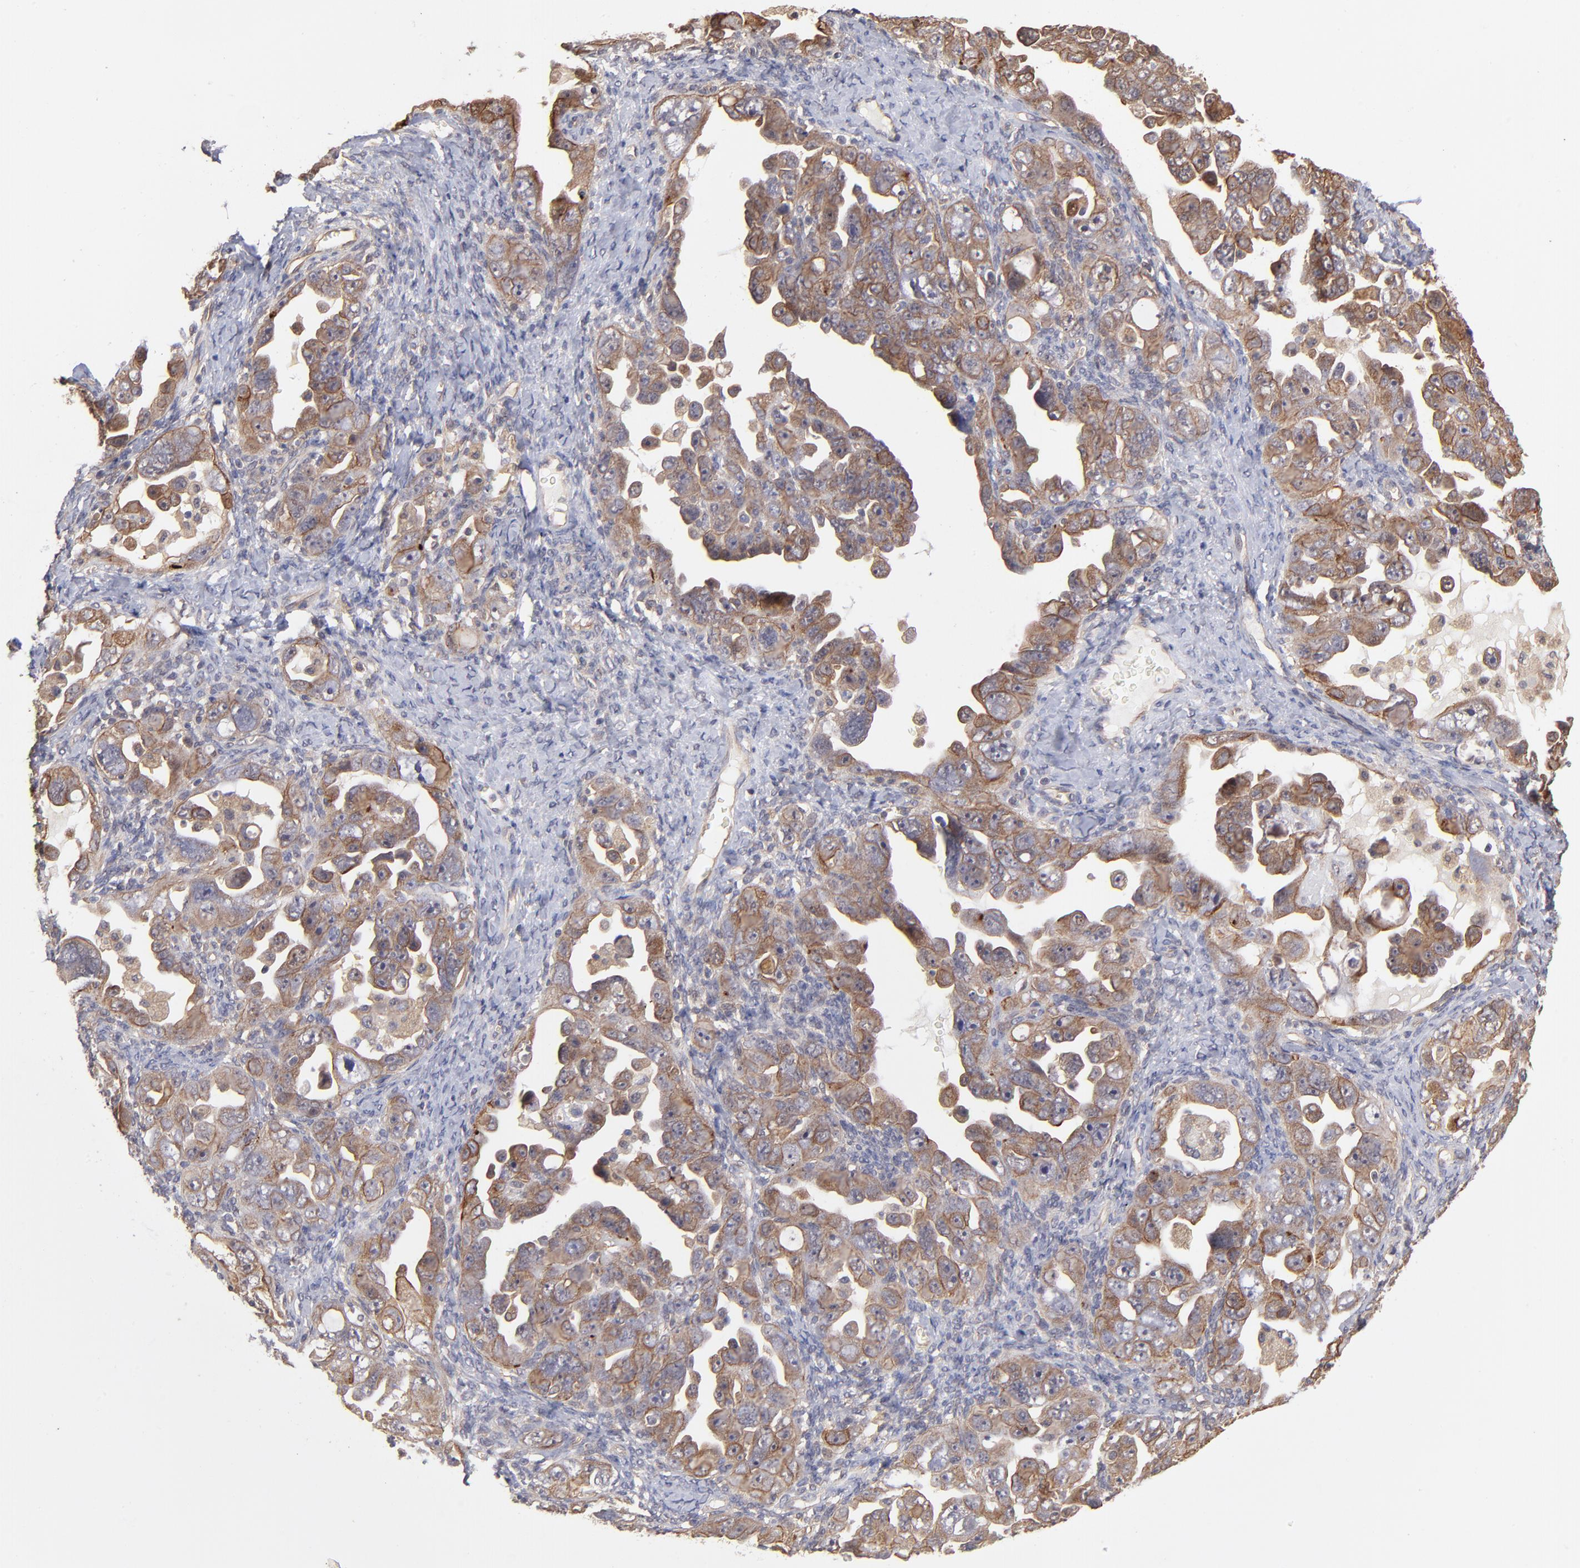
{"staining": {"intensity": "moderate", "quantity": ">75%", "location": "cytoplasmic/membranous"}, "tissue": "ovarian cancer", "cell_type": "Tumor cells", "image_type": "cancer", "snomed": [{"axis": "morphology", "description": "Cystadenocarcinoma, serous, NOS"}, {"axis": "topography", "description": "Ovary"}], "caption": "A high-resolution micrograph shows IHC staining of serous cystadenocarcinoma (ovarian), which reveals moderate cytoplasmic/membranous staining in about >75% of tumor cells. (brown staining indicates protein expression, while blue staining denotes nuclei).", "gene": "STAP2", "patient": {"sex": "female", "age": 66}}